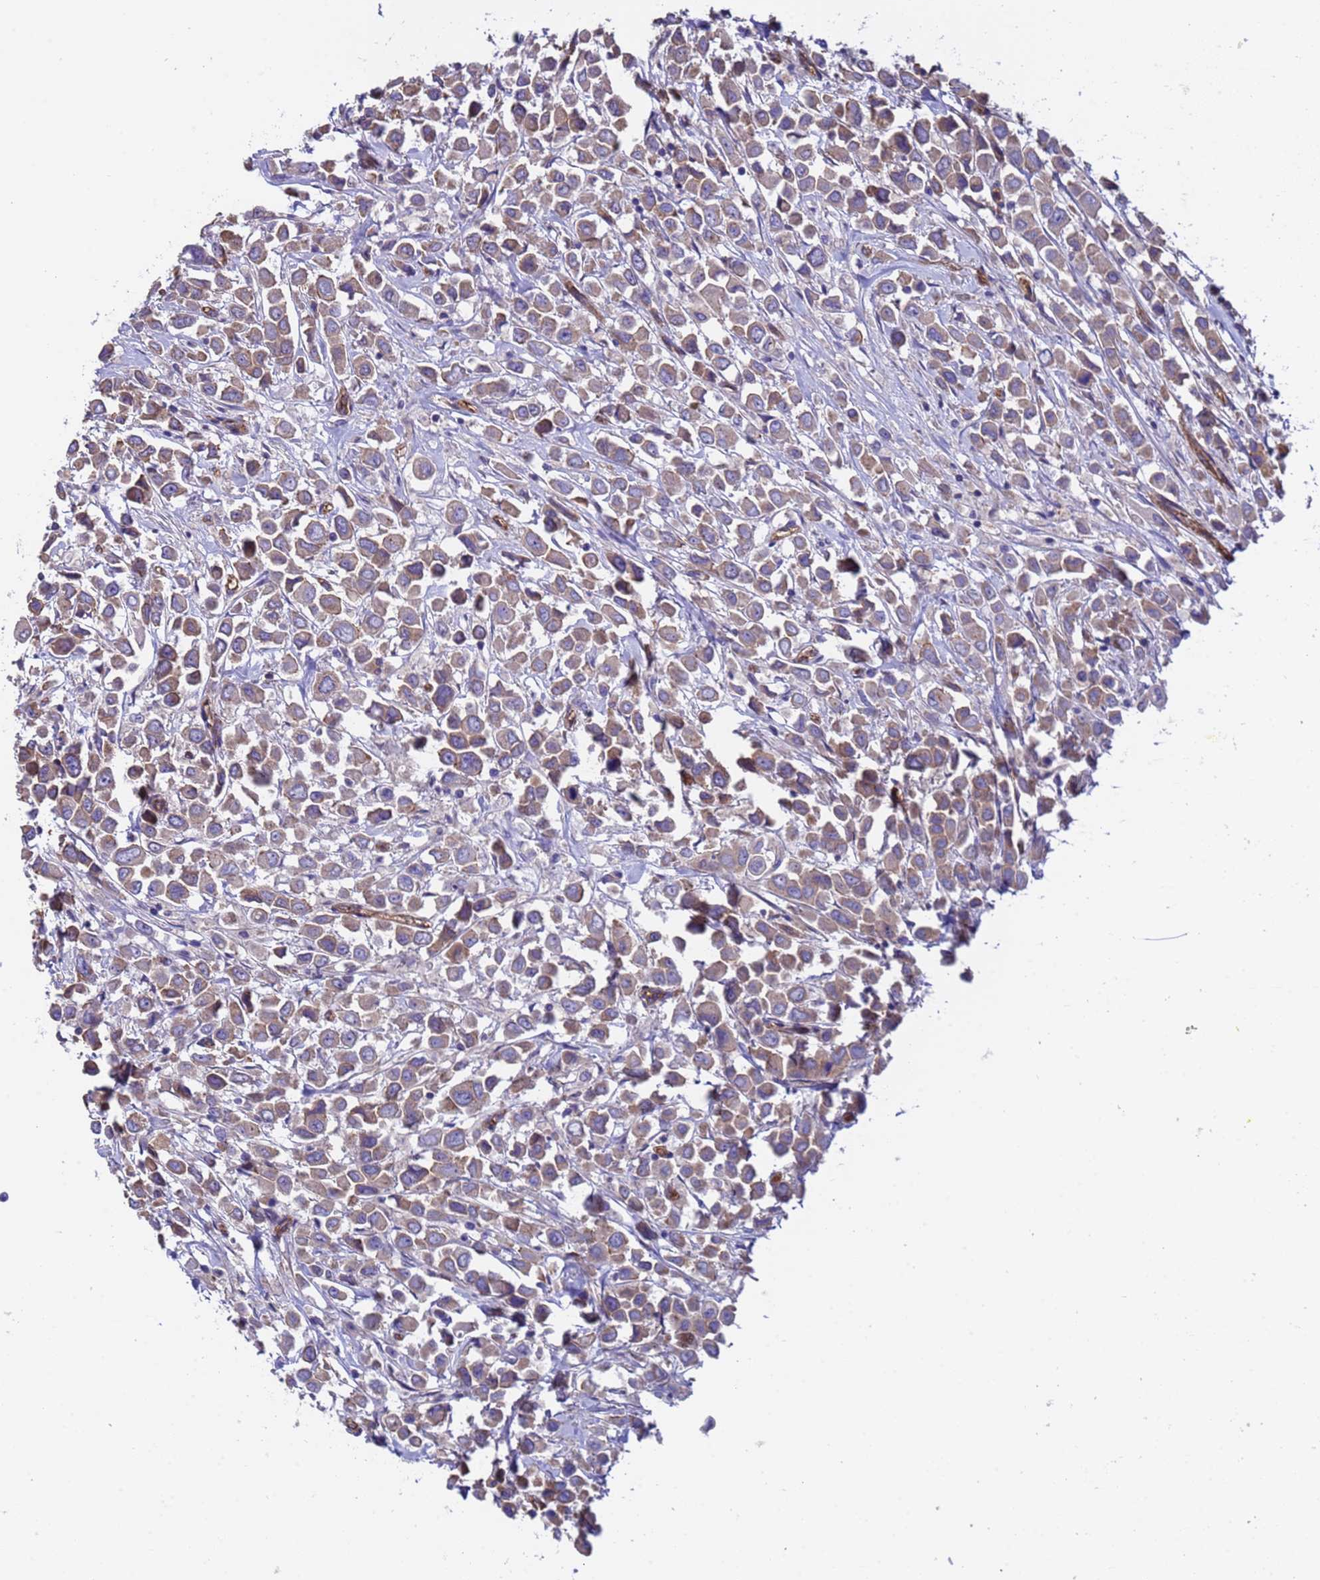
{"staining": {"intensity": "weak", "quantity": ">75%", "location": "cytoplasmic/membranous"}, "tissue": "breast cancer", "cell_type": "Tumor cells", "image_type": "cancer", "snomed": [{"axis": "morphology", "description": "Duct carcinoma"}, {"axis": "topography", "description": "Breast"}], "caption": "Protein analysis of breast cancer (invasive ductal carcinoma) tissue displays weak cytoplasmic/membranous staining in about >75% of tumor cells. Immunohistochemistry stains the protein in brown and the nuclei are stained blue.", "gene": "ZNF248", "patient": {"sex": "female", "age": 61}}